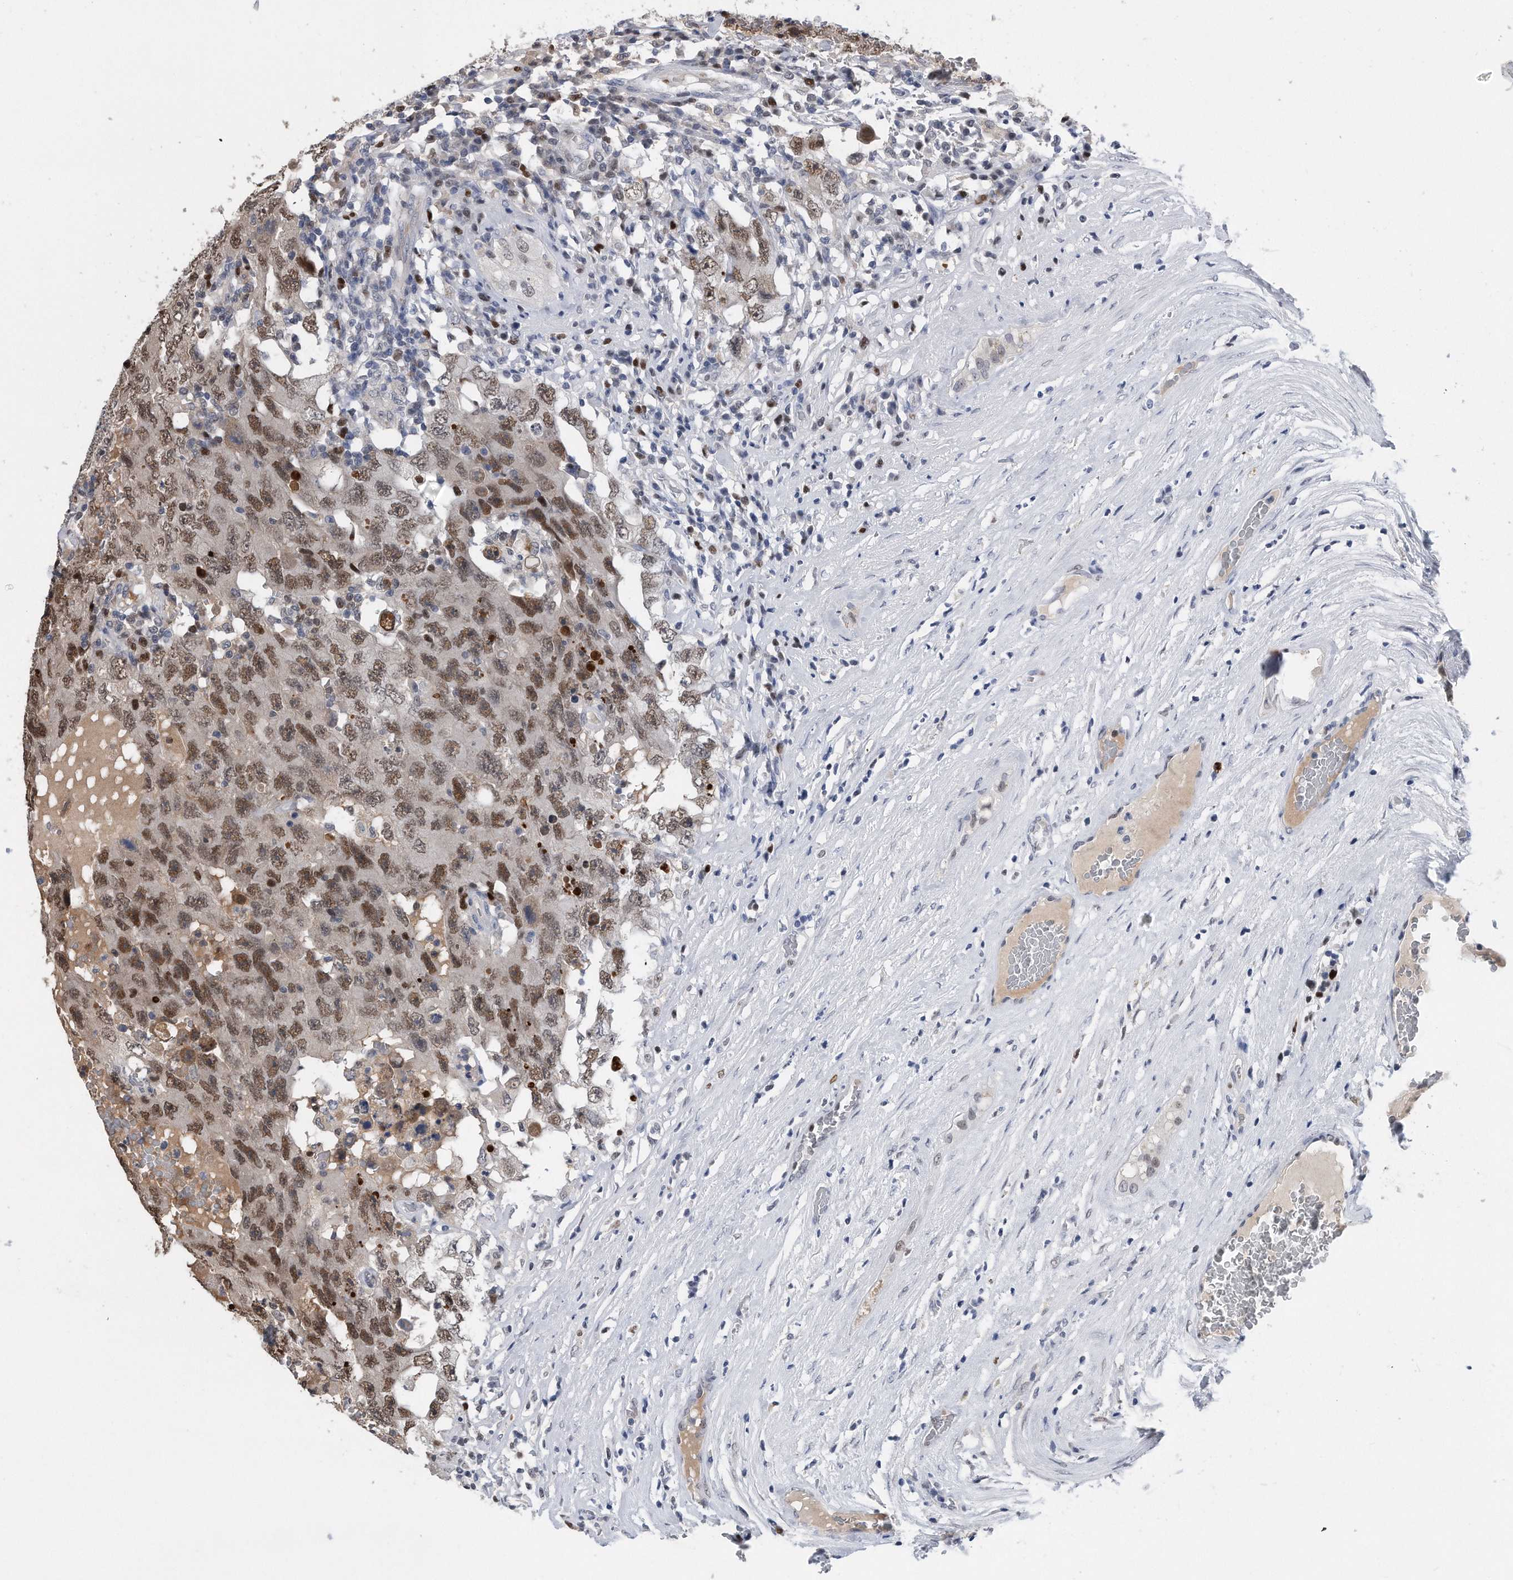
{"staining": {"intensity": "moderate", "quantity": ">75%", "location": "nuclear"}, "tissue": "testis cancer", "cell_type": "Tumor cells", "image_type": "cancer", "snomed": [{"axis": "morphology", "description": "Carcinoma, Embryonal, NOS"}, {"axis": "topography", "description": "Testis"}], "caption": "Immunohistochemical staining of human testis embryonal carcinoma exhibits medium levels of moderate nuclear protein positivity in about >75% of tumor cells.", "gene": "PCNA", "patient": {"sex": "male", "age": 26}}